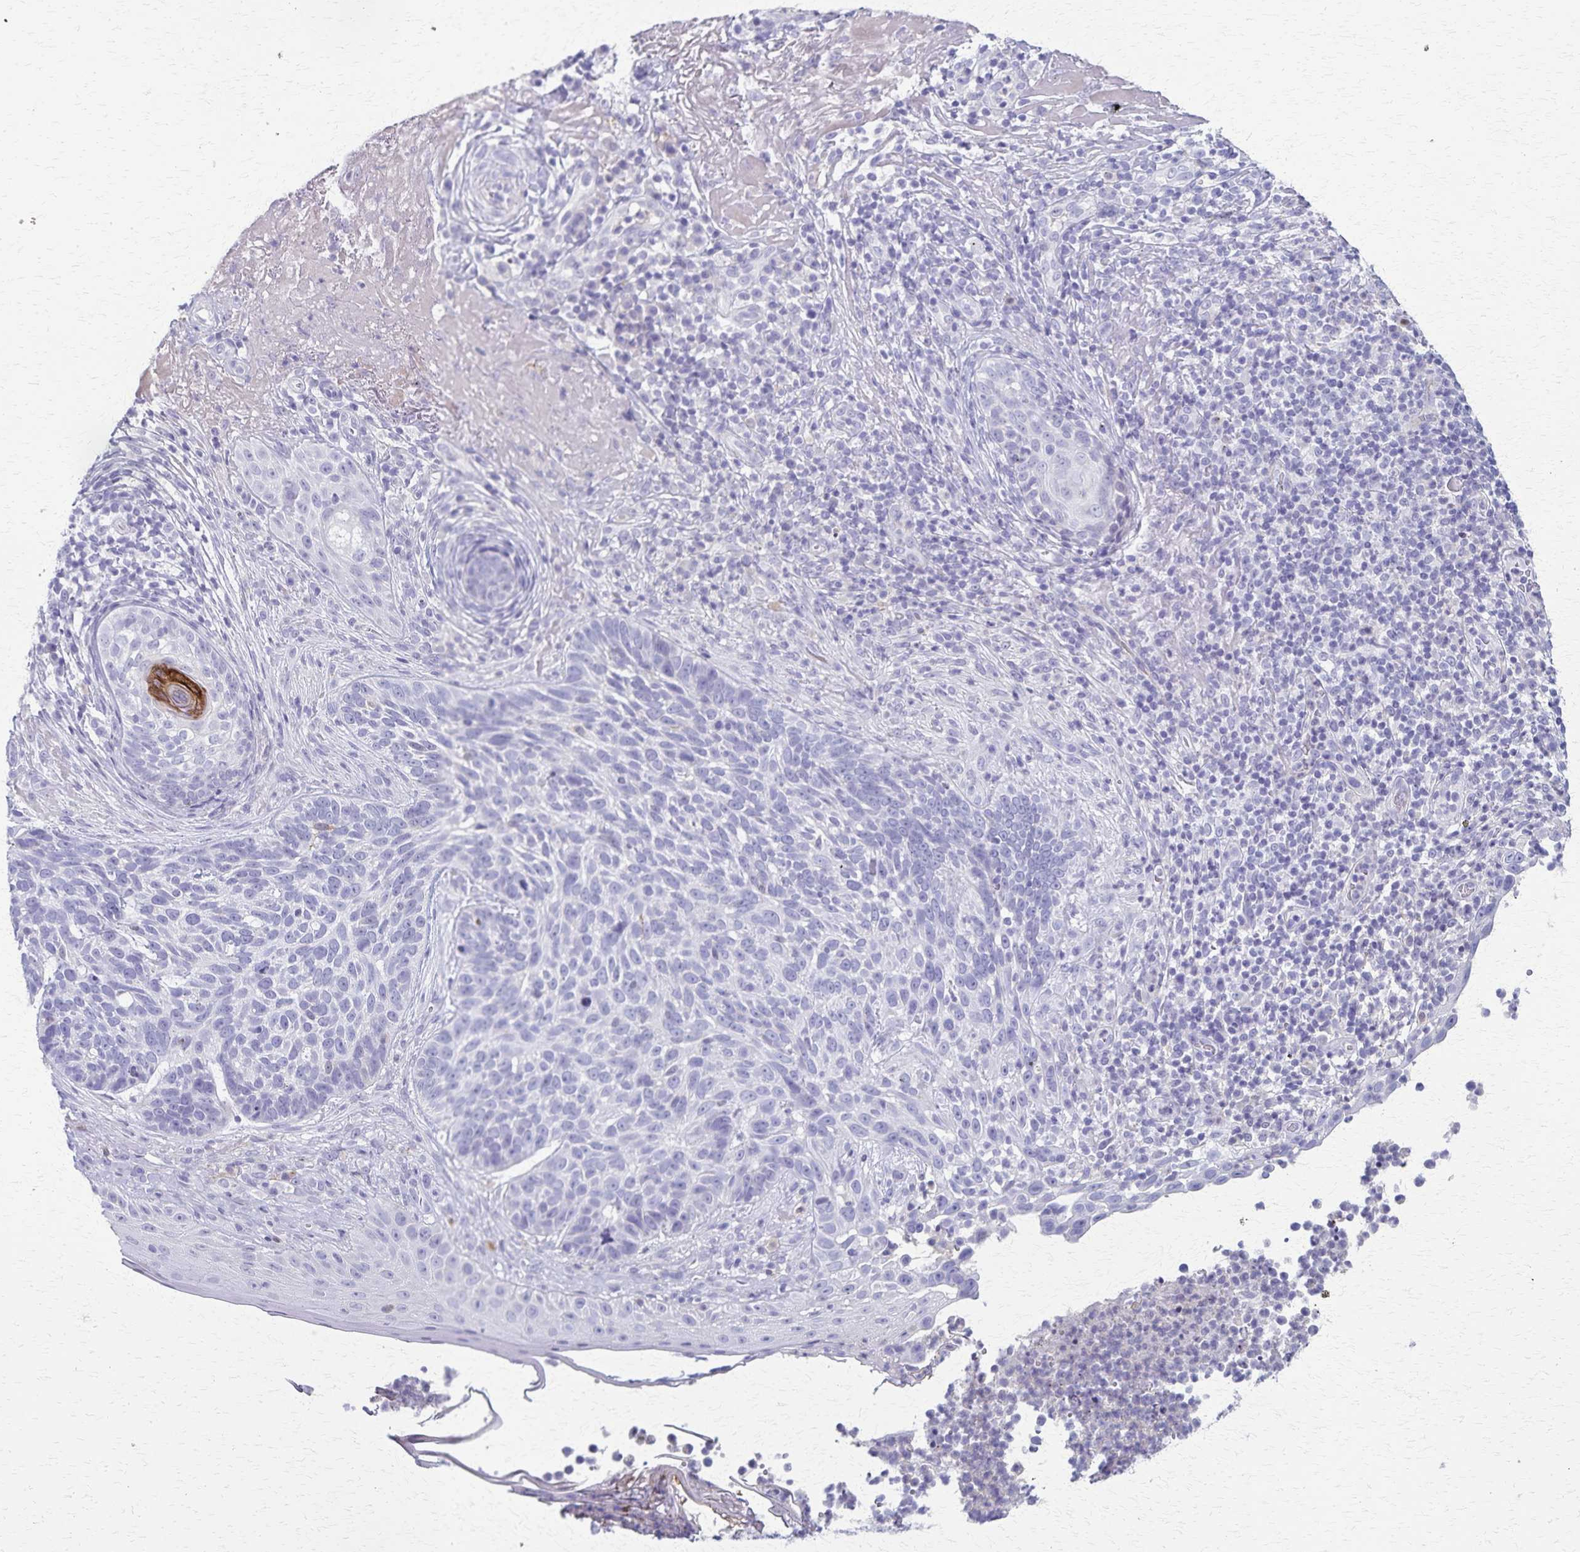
{"staining": {"intensity": "negative", "quantity": "none", "location": "none"}, "tissue": "skin cancer", "cell_type": "Tumor cells", "image_type": "cancer", "snomed": [{"axis": "morphology", "description": "Basal cell carcinoma"}, {"axis": "topography", "description": "Skin"}, {"axis": "topography", "description": "Skin of face"}], "caption": "Immunohistochemistry of human basal cell carcinoma (skin) exhibits no expression in tumor cells.", "gene": "TMEM60", "patient": {"sex": "female", "age": 95}}